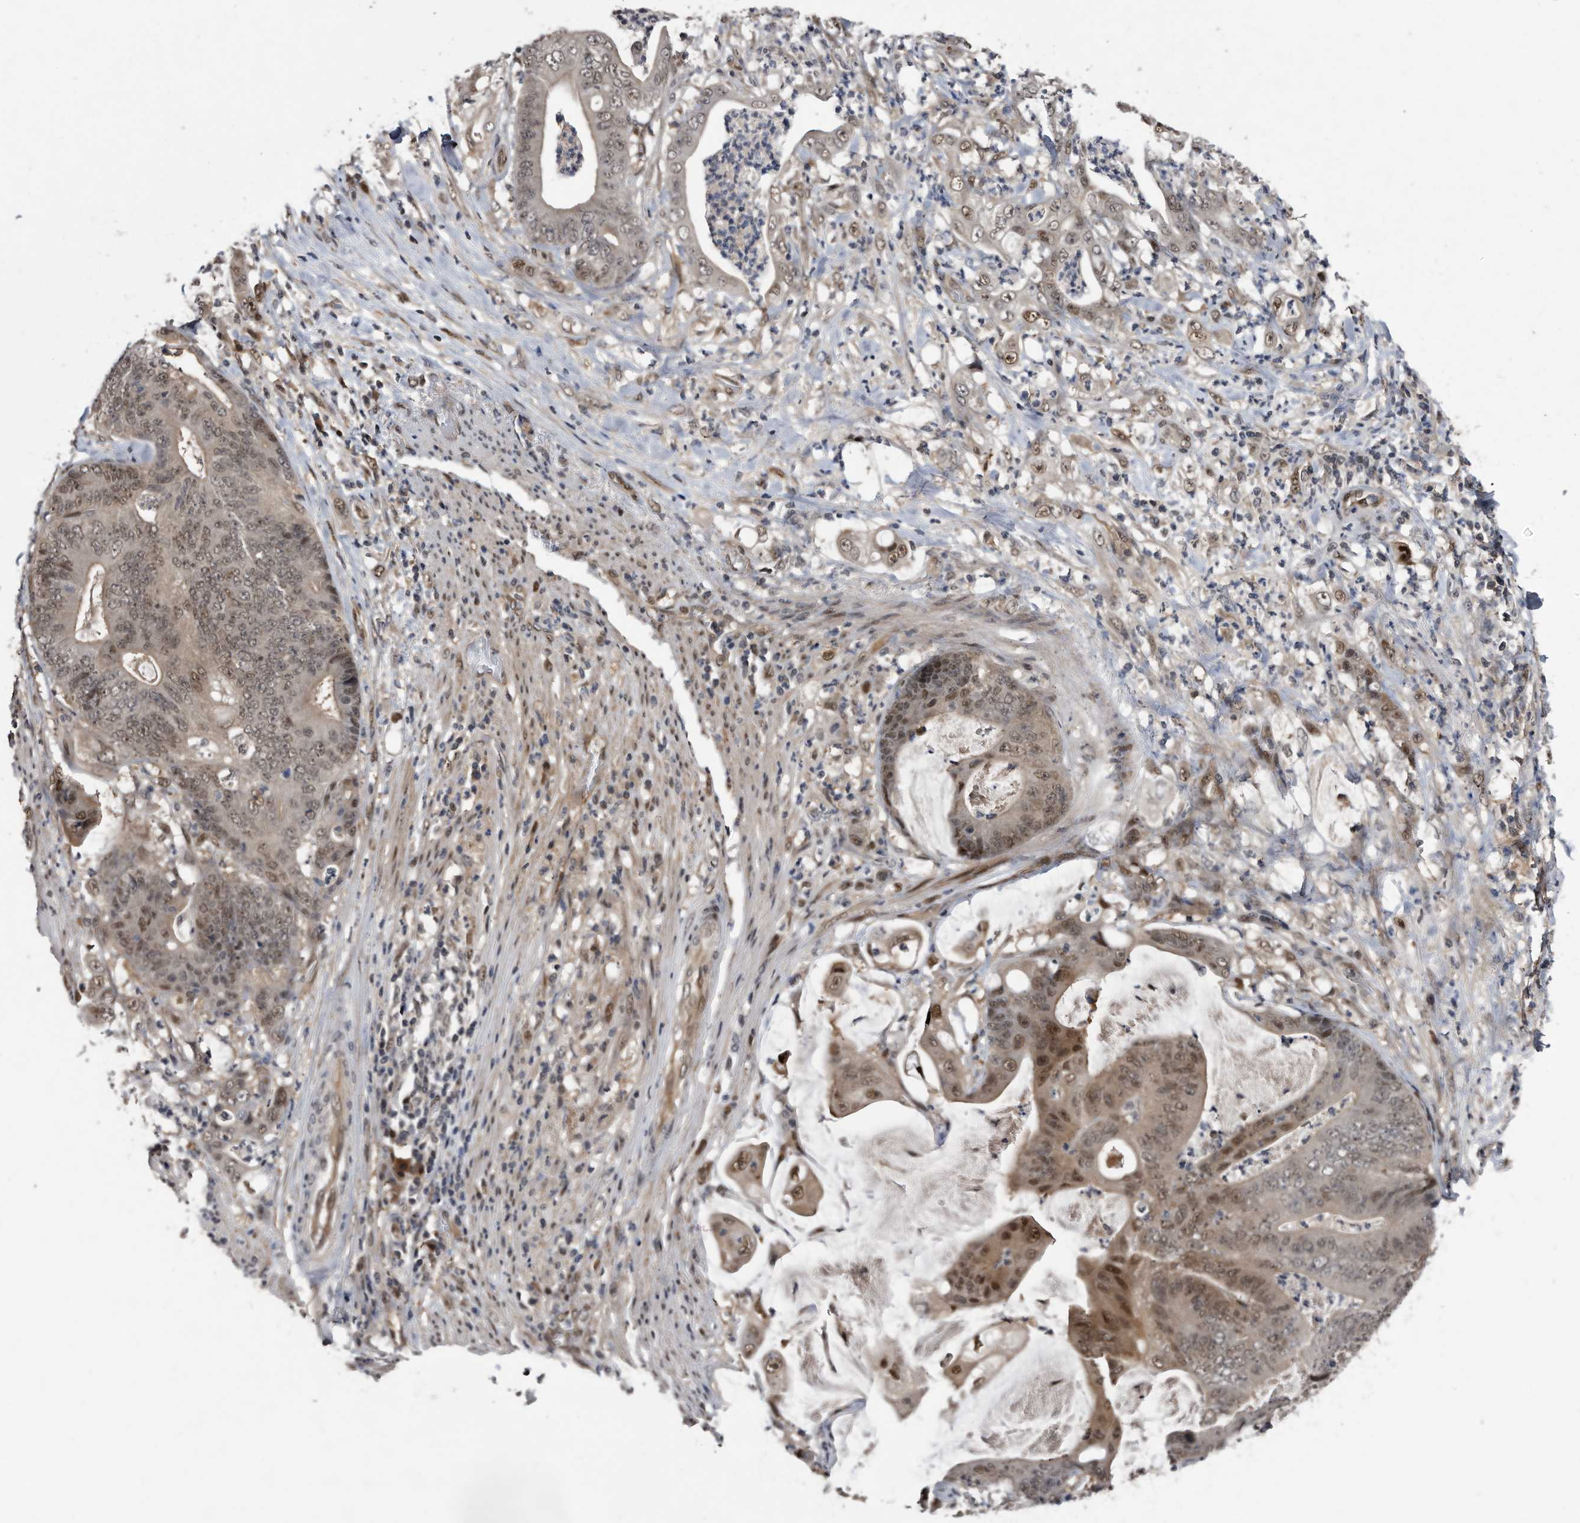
{"staining": {"intensity": "moderate", "quantity": ">75%", "location": "cytoplasmic/membranous,nuclear"}, "tissue": "stomach cancer", "cell_type": "Tumor cells", "image_type": "cancer", "snomed": [{"axis": "morphology", "description": "Adenocarcinoma, NOS"}, {"axis": "topography", "description": "Stomach"}], "caption": "A micrograph showing moderate cytoplasmic/membranous and nuclear staining in about >75% of tumor cells in stomach adenocarcinoma, as visualized by brown immunohistochemical staining.", "gene": "RAD23B", "patient": {"sex": "female", "age": 73}}